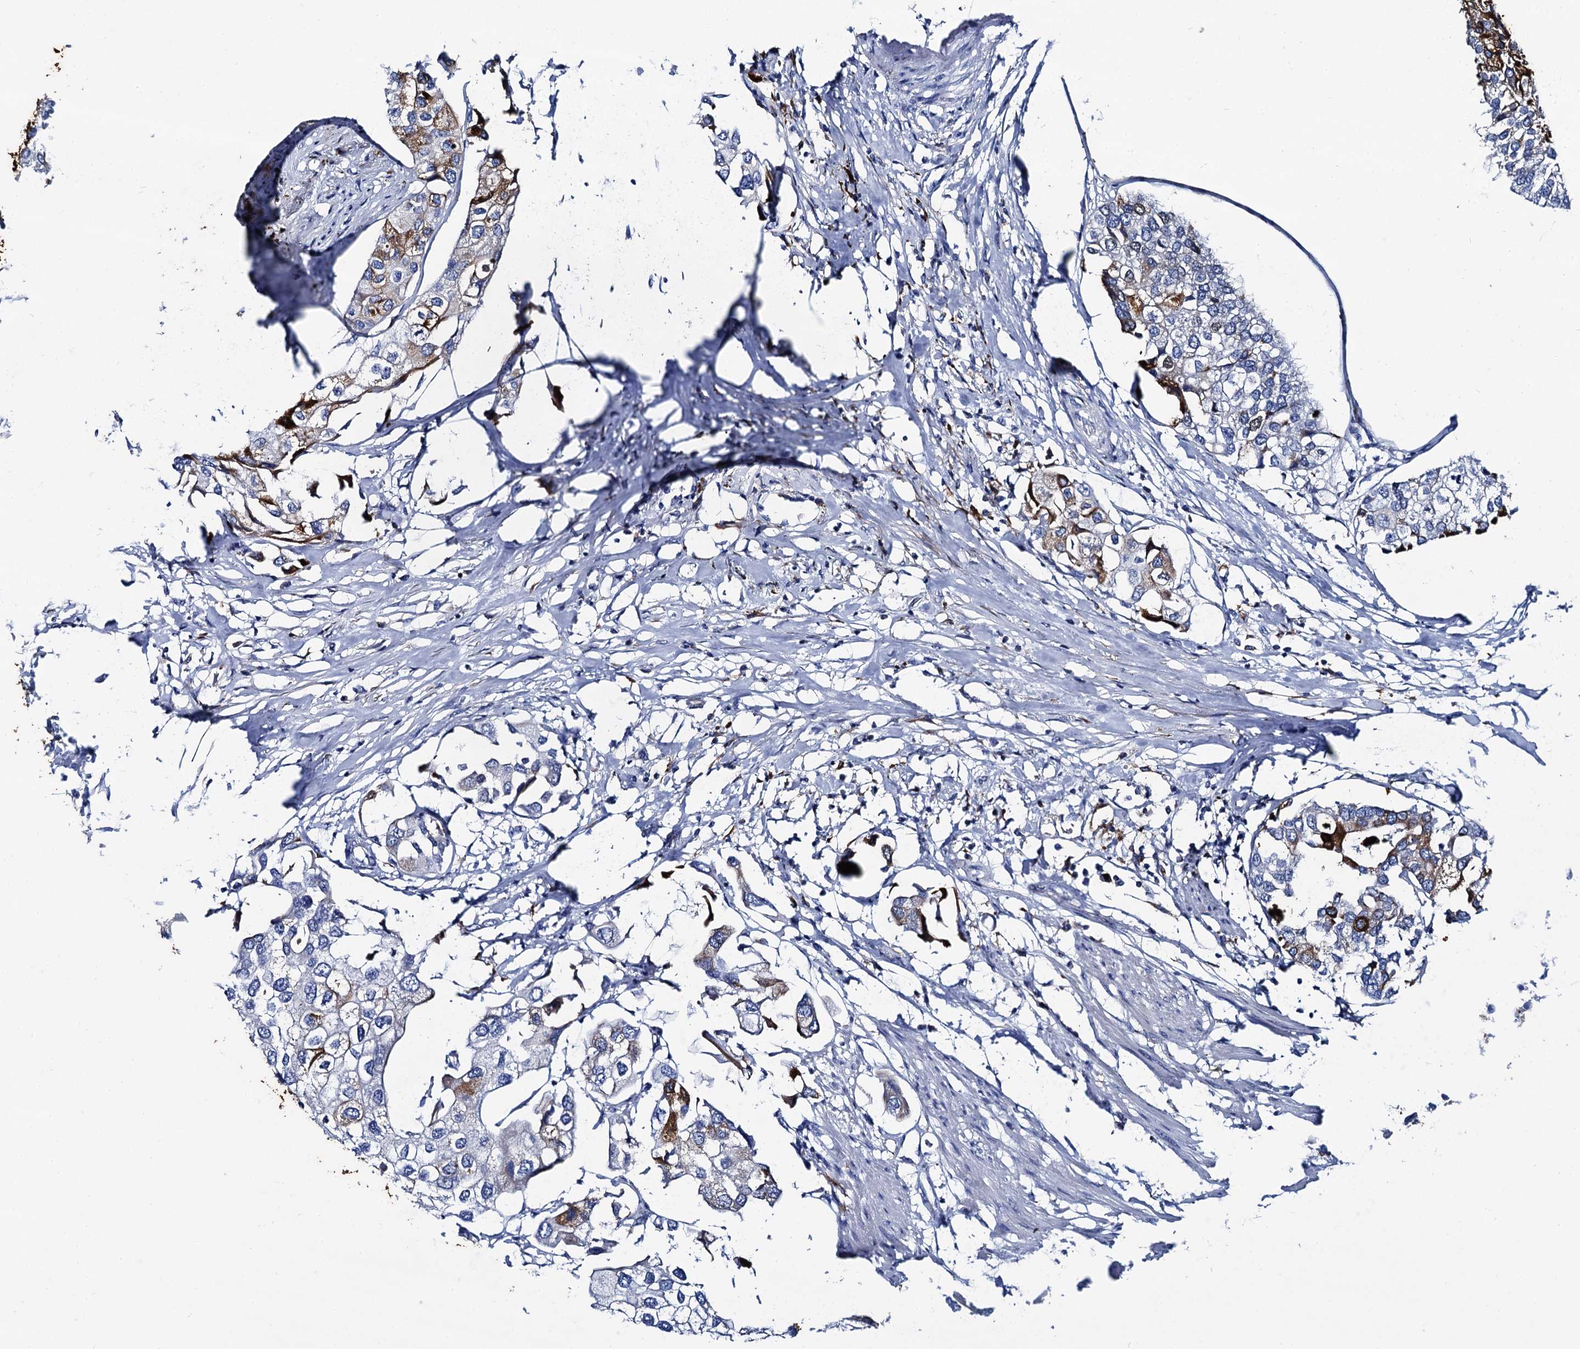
{"staining": {"intensity": "moderate", "quantity": "<25%", "location": "cytoplasmic/membranous"}, "tissue": "urothelial cancer", "cell_type": "Tumor cells", "image_type": "cancer", "snomed": [{"axis": "morphology", "description": "Urothelial carcinoma, High grade"}, {"axis": "topography", "description": "Urinary bladder"}], "caption": "A brown stain highlights moderate cytoplasmic/membranous positivity of a protein in urothelial cancer tumor cells. The protein is shown in brown color, while the nuclei are stained blue.", "gene": "APOD", "patient": {"sex": "male", "age": 64}}